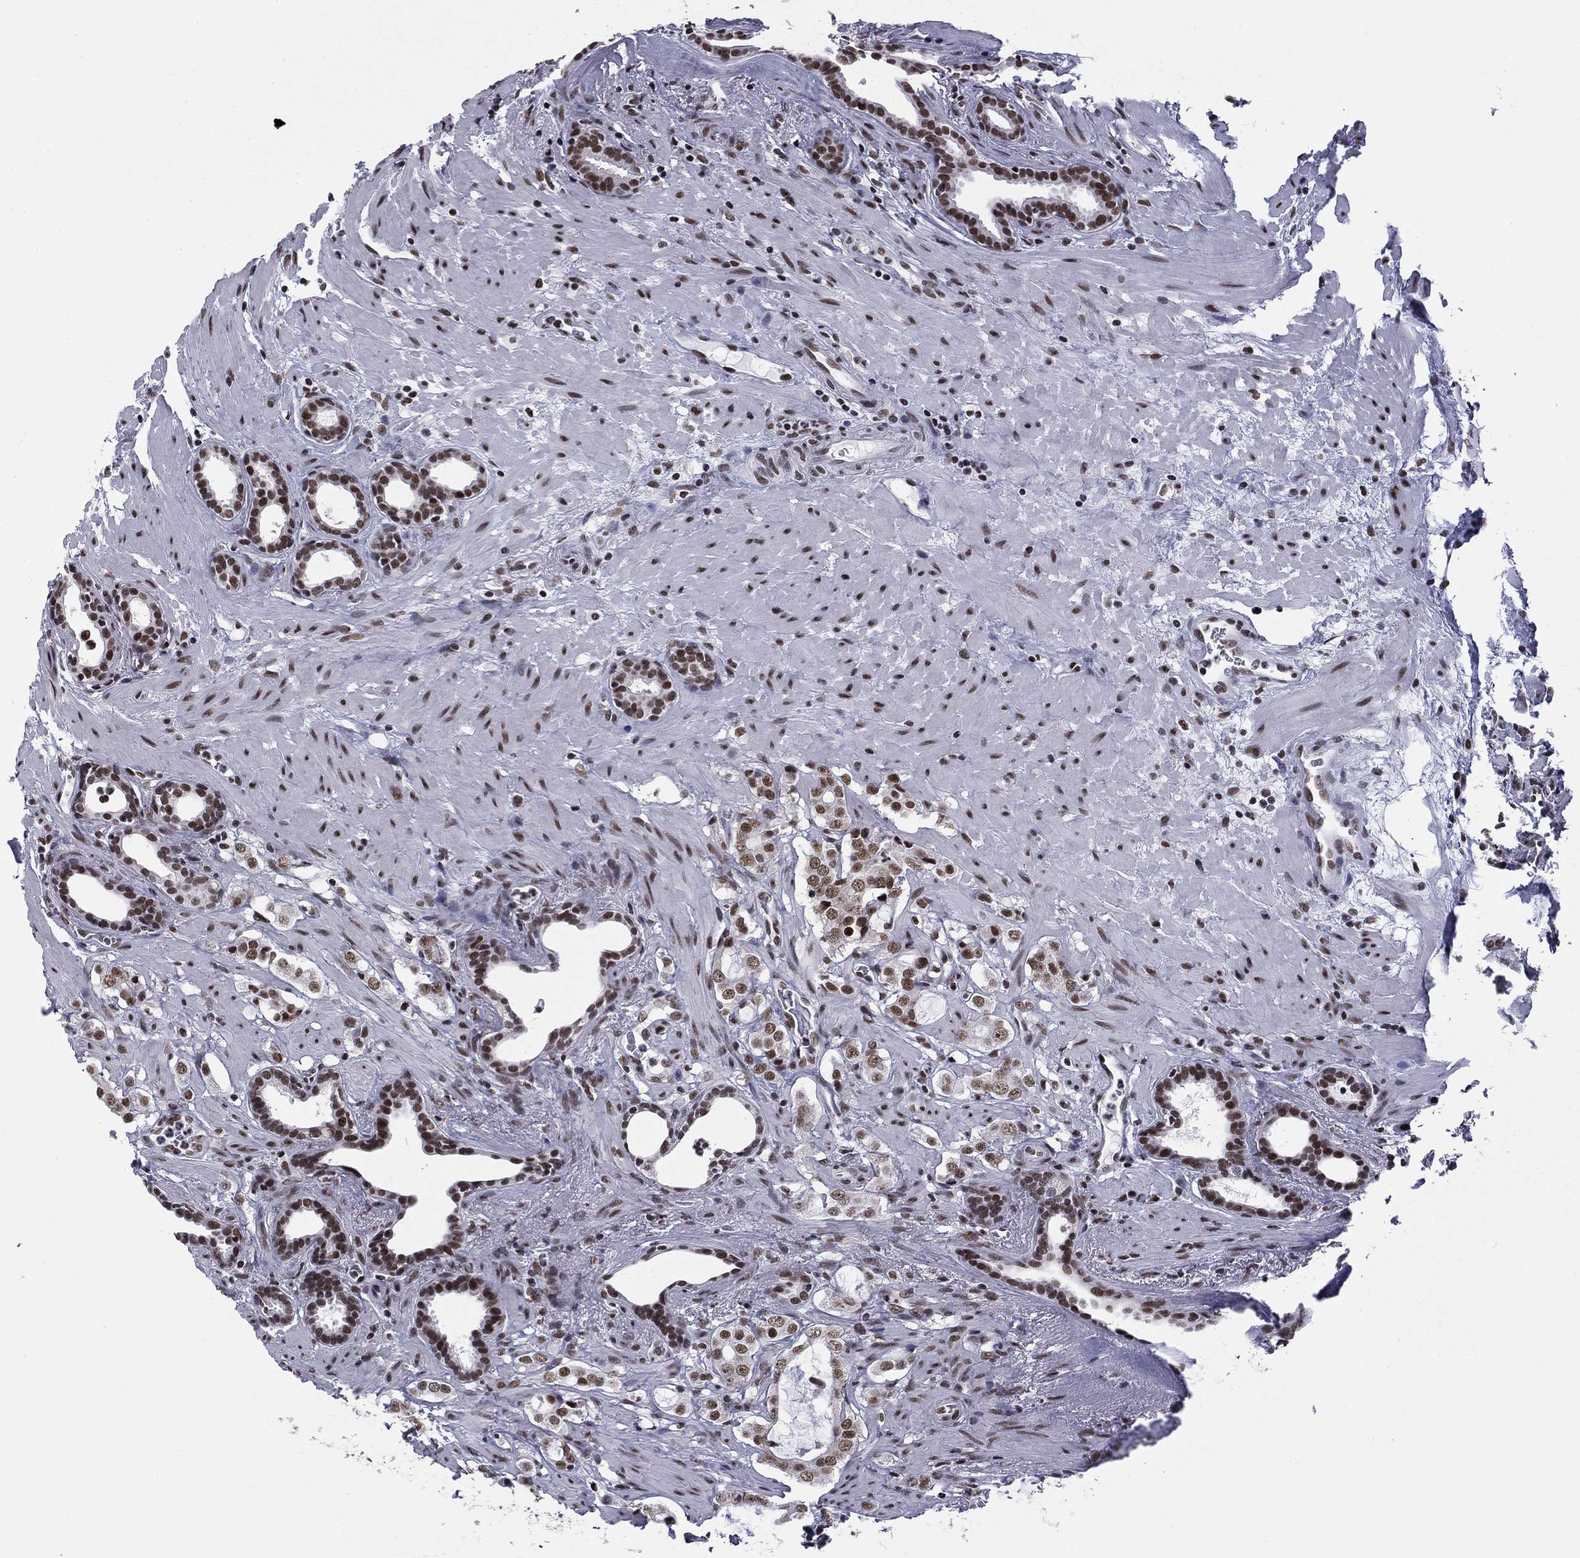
{"staining": {"intensity": "moderate", "quantity": "25%-75%", "location": "nuclear"}, "tissue": "prostate cancer", "cell_type": "Tumor cells", "image_type": "cancer", "snomed": [{"axis": "morphology", "description": "Adenocarcinoma, NOS"}, {"axis": "topography", "description": "Prostate"}], "caption": "DAB immunohistochemical staining of human prostate cancer (adenocarcinoma) reveals moderate nuclear protein positivity in about 25%-75% of tumor cells.", "gene": "ETV5", "patient": {"sex": "male", "age": 66}}